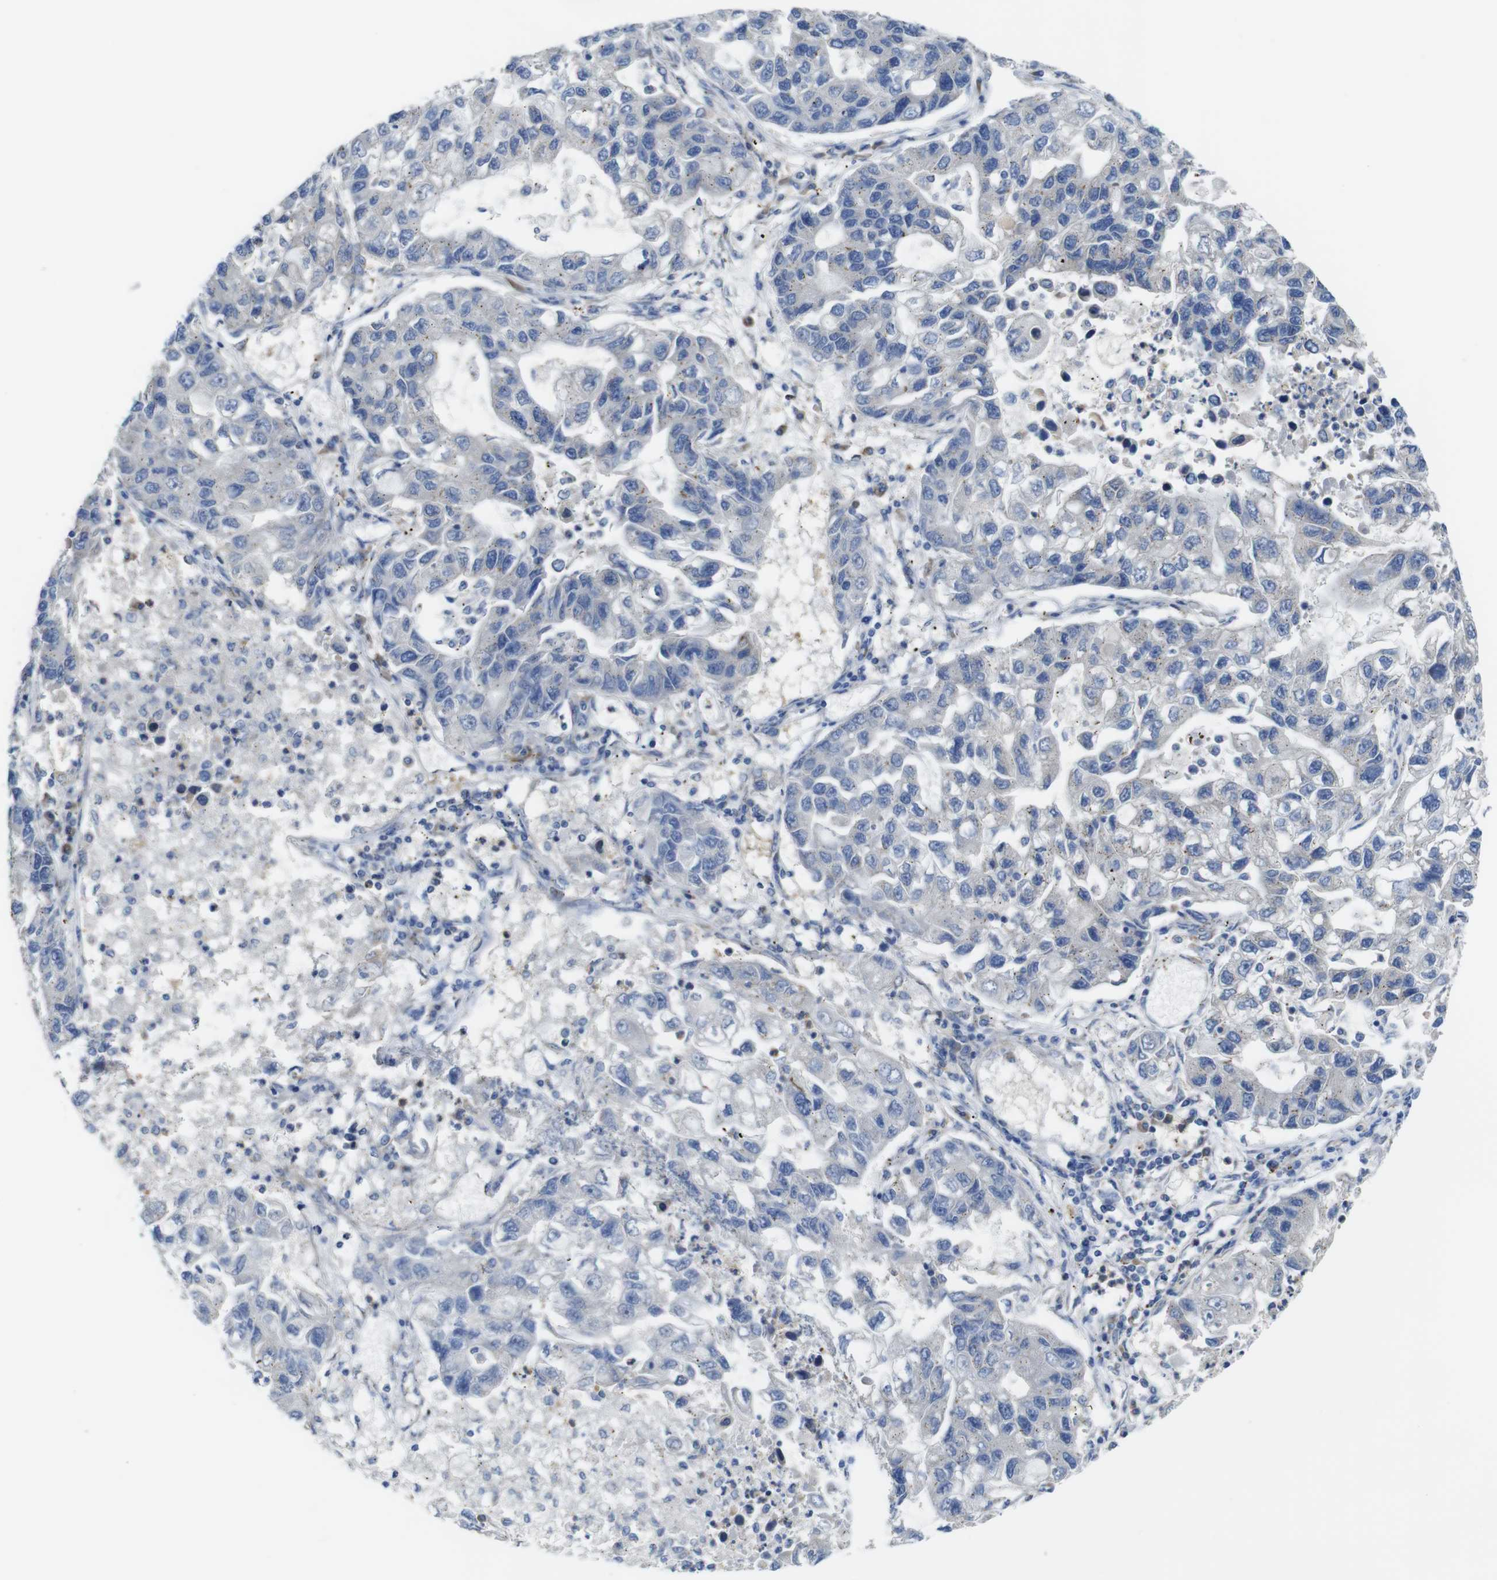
{"staining": {"intensity": "negative", "quantity": "none", "location": "none"}, "tissue": "lung cancer", "cell_type": "Tumor cells", "image_type": "cancer", "snomed": [{"axis": "morphology", "description": "Adenocarcinoma, NOS"}, {"axis": "topography", "description": "Lung"}], "caption": "This is an IHC photomicrograph of adenocarcinoma (lung). There is no staining in tumor cells.", "gene": "DDRGK1", "patient": {"sex": "female", "age": 51}}